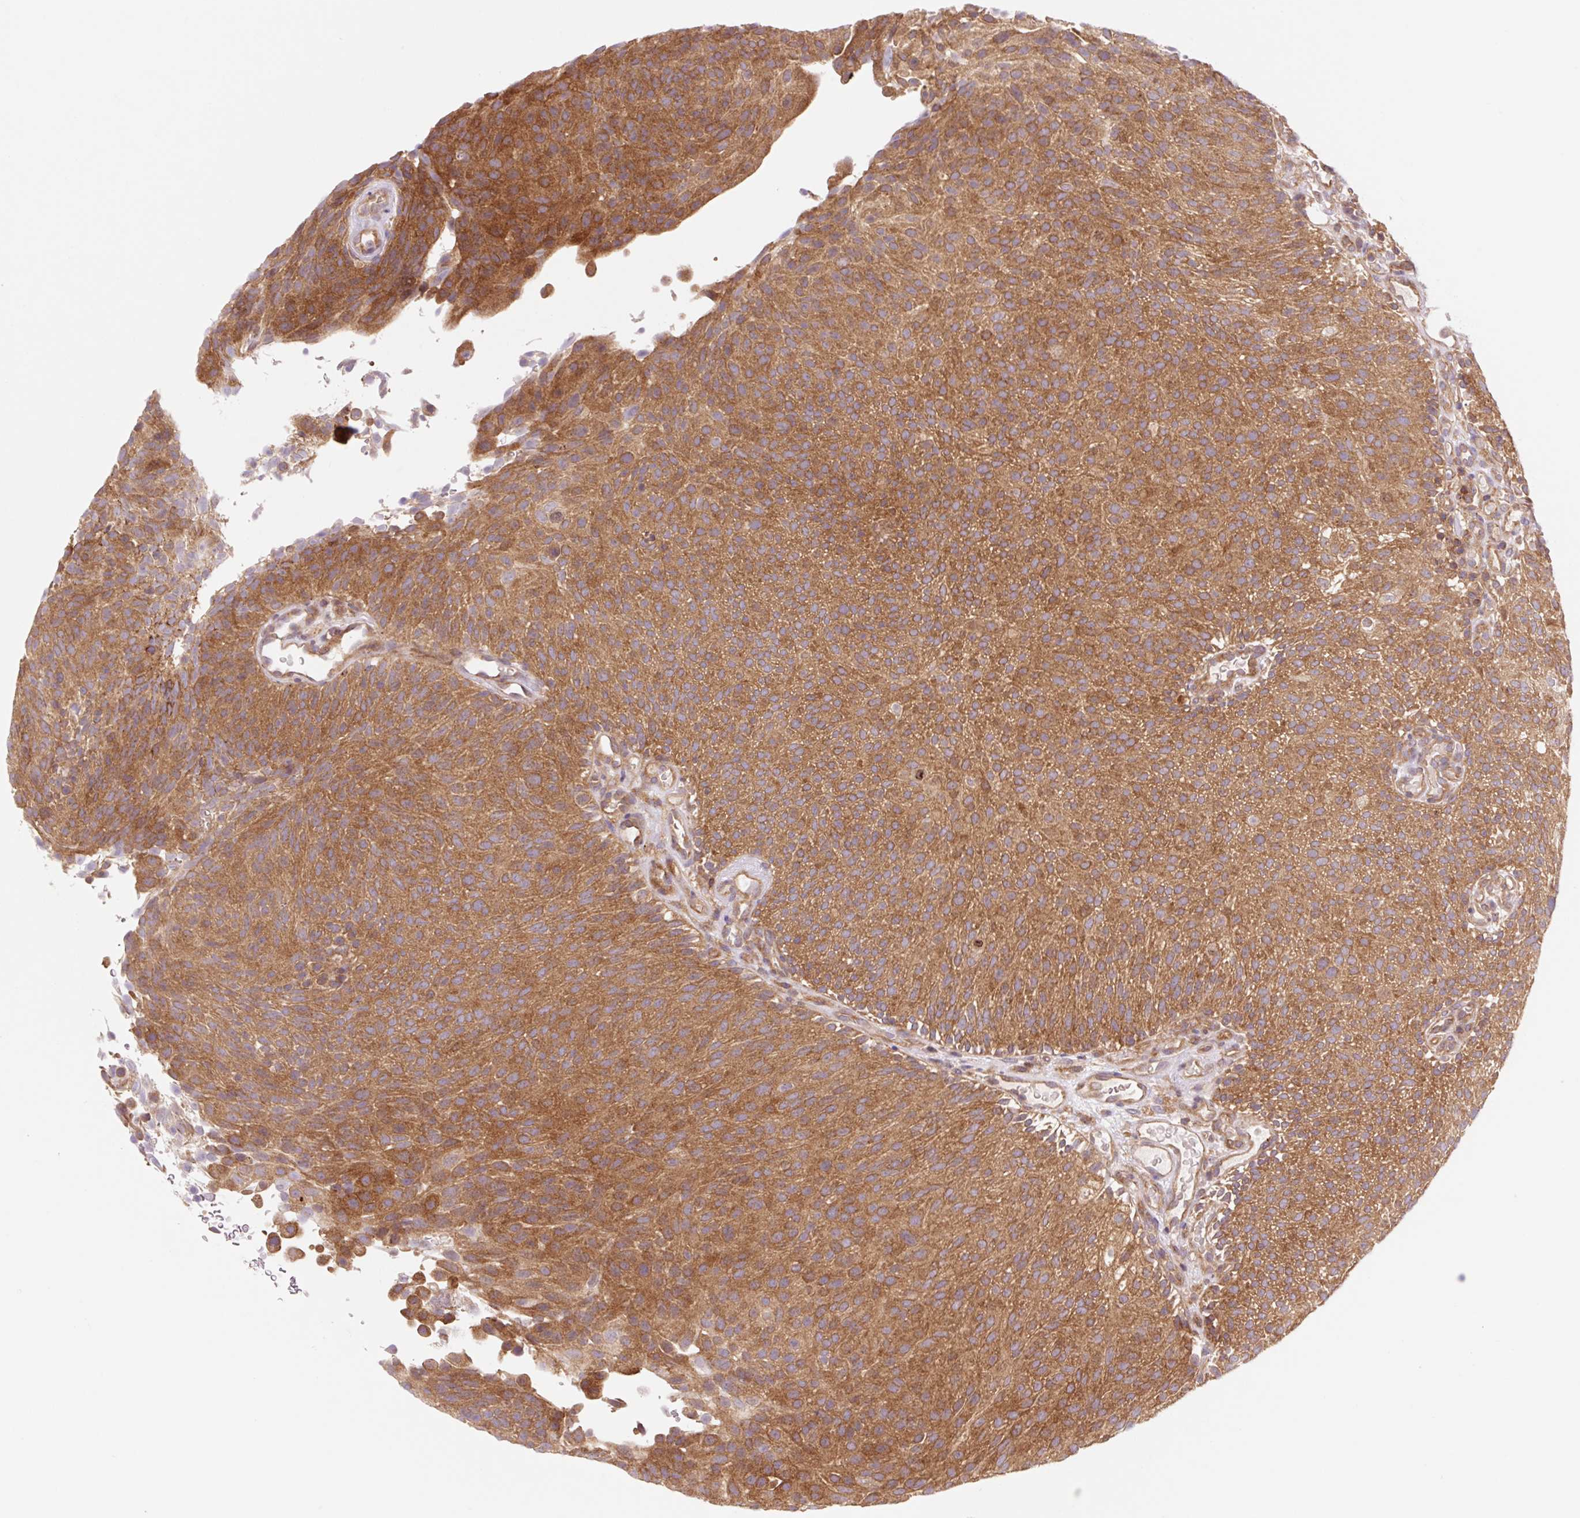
{"staining": {"intensity": "moderate", "quantity": ">75%", "location": "cytoplasmic/membranous"}, "tissue": "urothelial cancer", "cell_type": "Tumor cells", "image_type": "cancer", "snomed": [{"axis": "morphology", "description": "Urothelial carcinoma, Low grade"}, {"axis": "topography", "description": "Urinary bladder"}], "caption": "High-magnification brightfield microscopy of urothelial carcinoma (low-grade) stained with DAB (brown) and counterstained with hematoxylin (blue). tumor cells exhibit moderate cytoplasmic/membranous positivity is appreciated in approximately>75% of cells.", "gene": "VPS4A", "patient": {"sex": "male", "age": 78}}